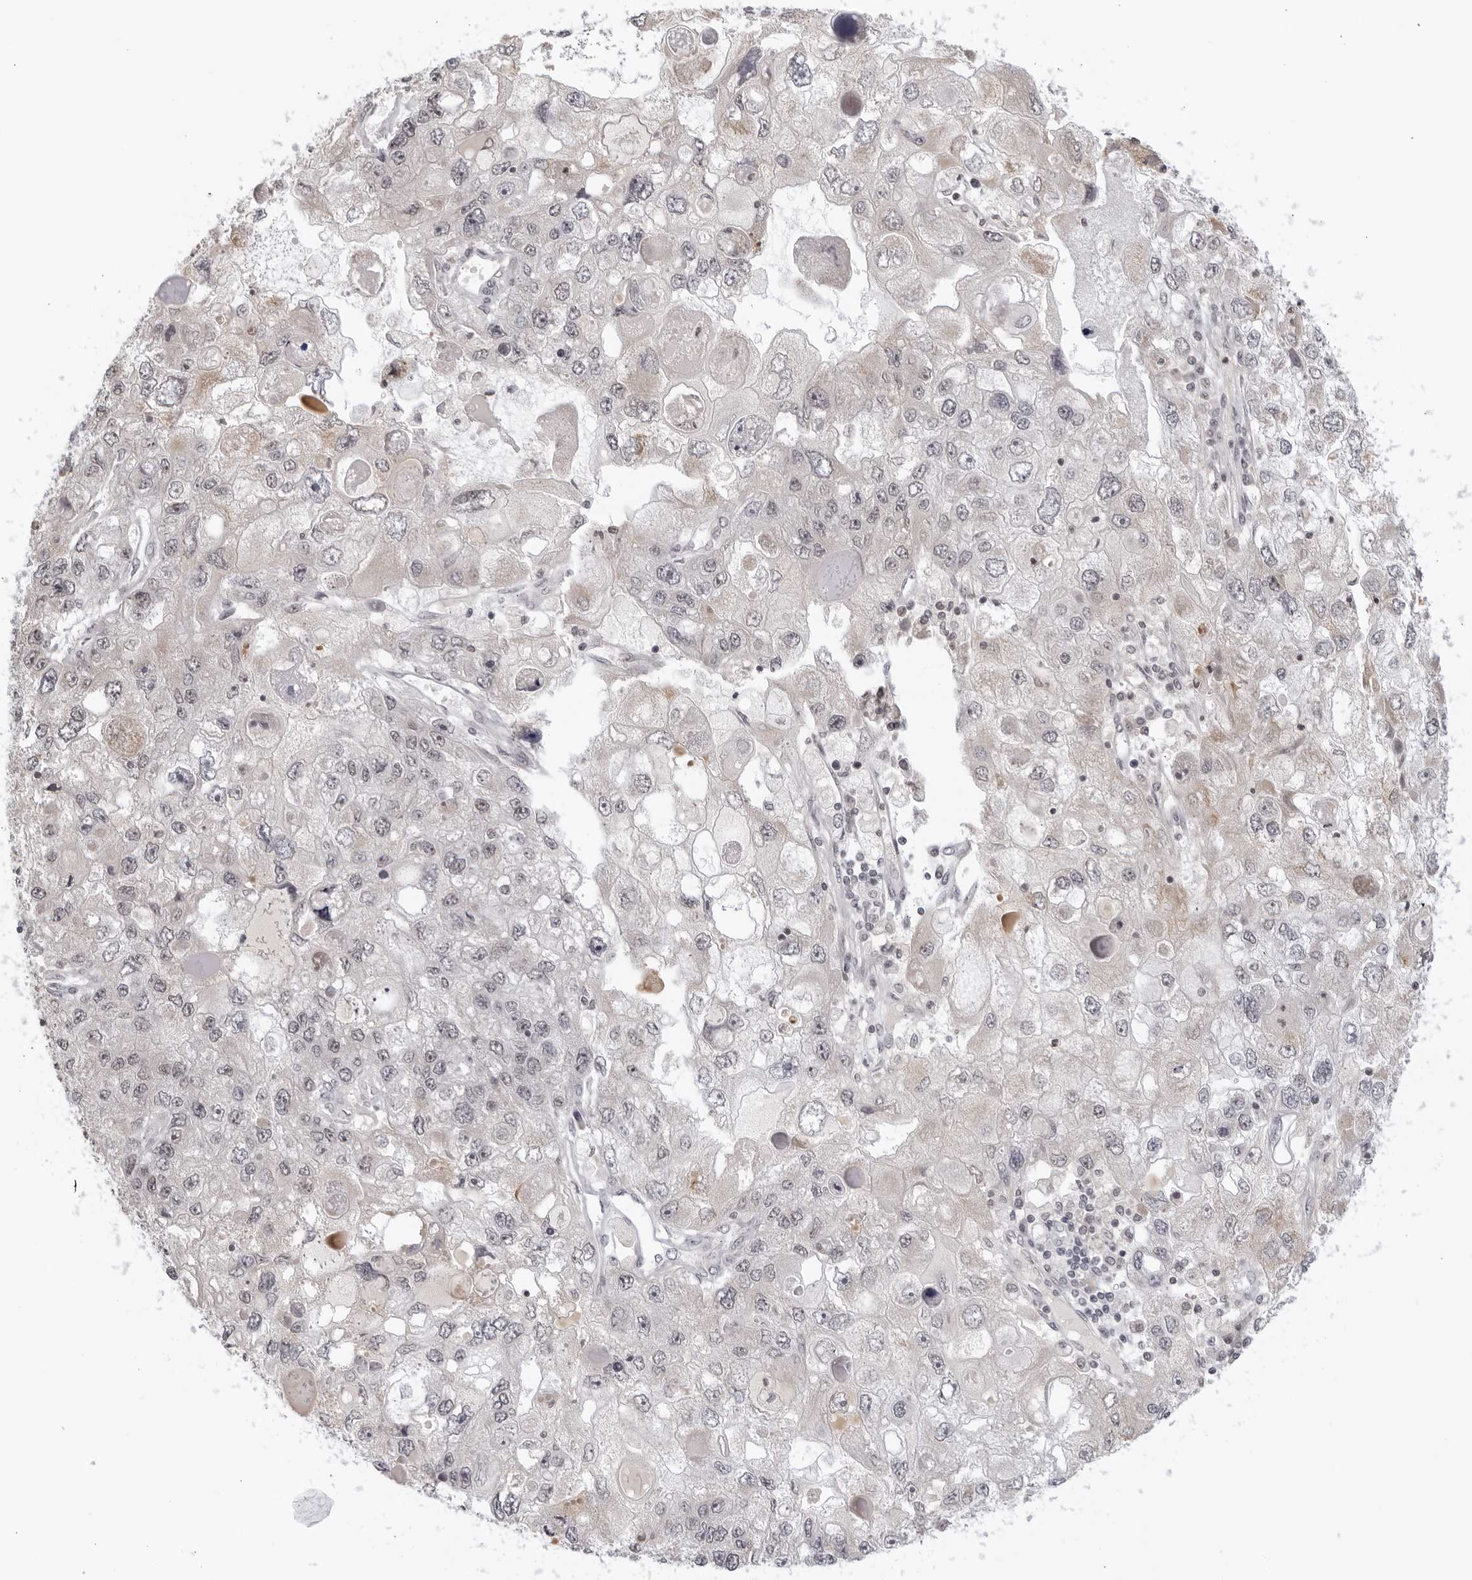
{"staining": {"intensity": "weak", "quantity": "<25%", "location": "cytoplasmic/membranous"}, "tissue": "endometrial cancer", "cell_type": "Tumor cells", "image_type": "cancer", "snomed": [{"axis": "morphology", "description": "Adenocarcinoma, NOS"}, {"axis": "topography", "description": "Endometrium"}], "caption": "A photomicrograph of endometrial cancer stained for a protein displays no brown staining in tumor cells.", "gene": "RAB11FIP3", "patient": {"sex": "female", "age": 49}}